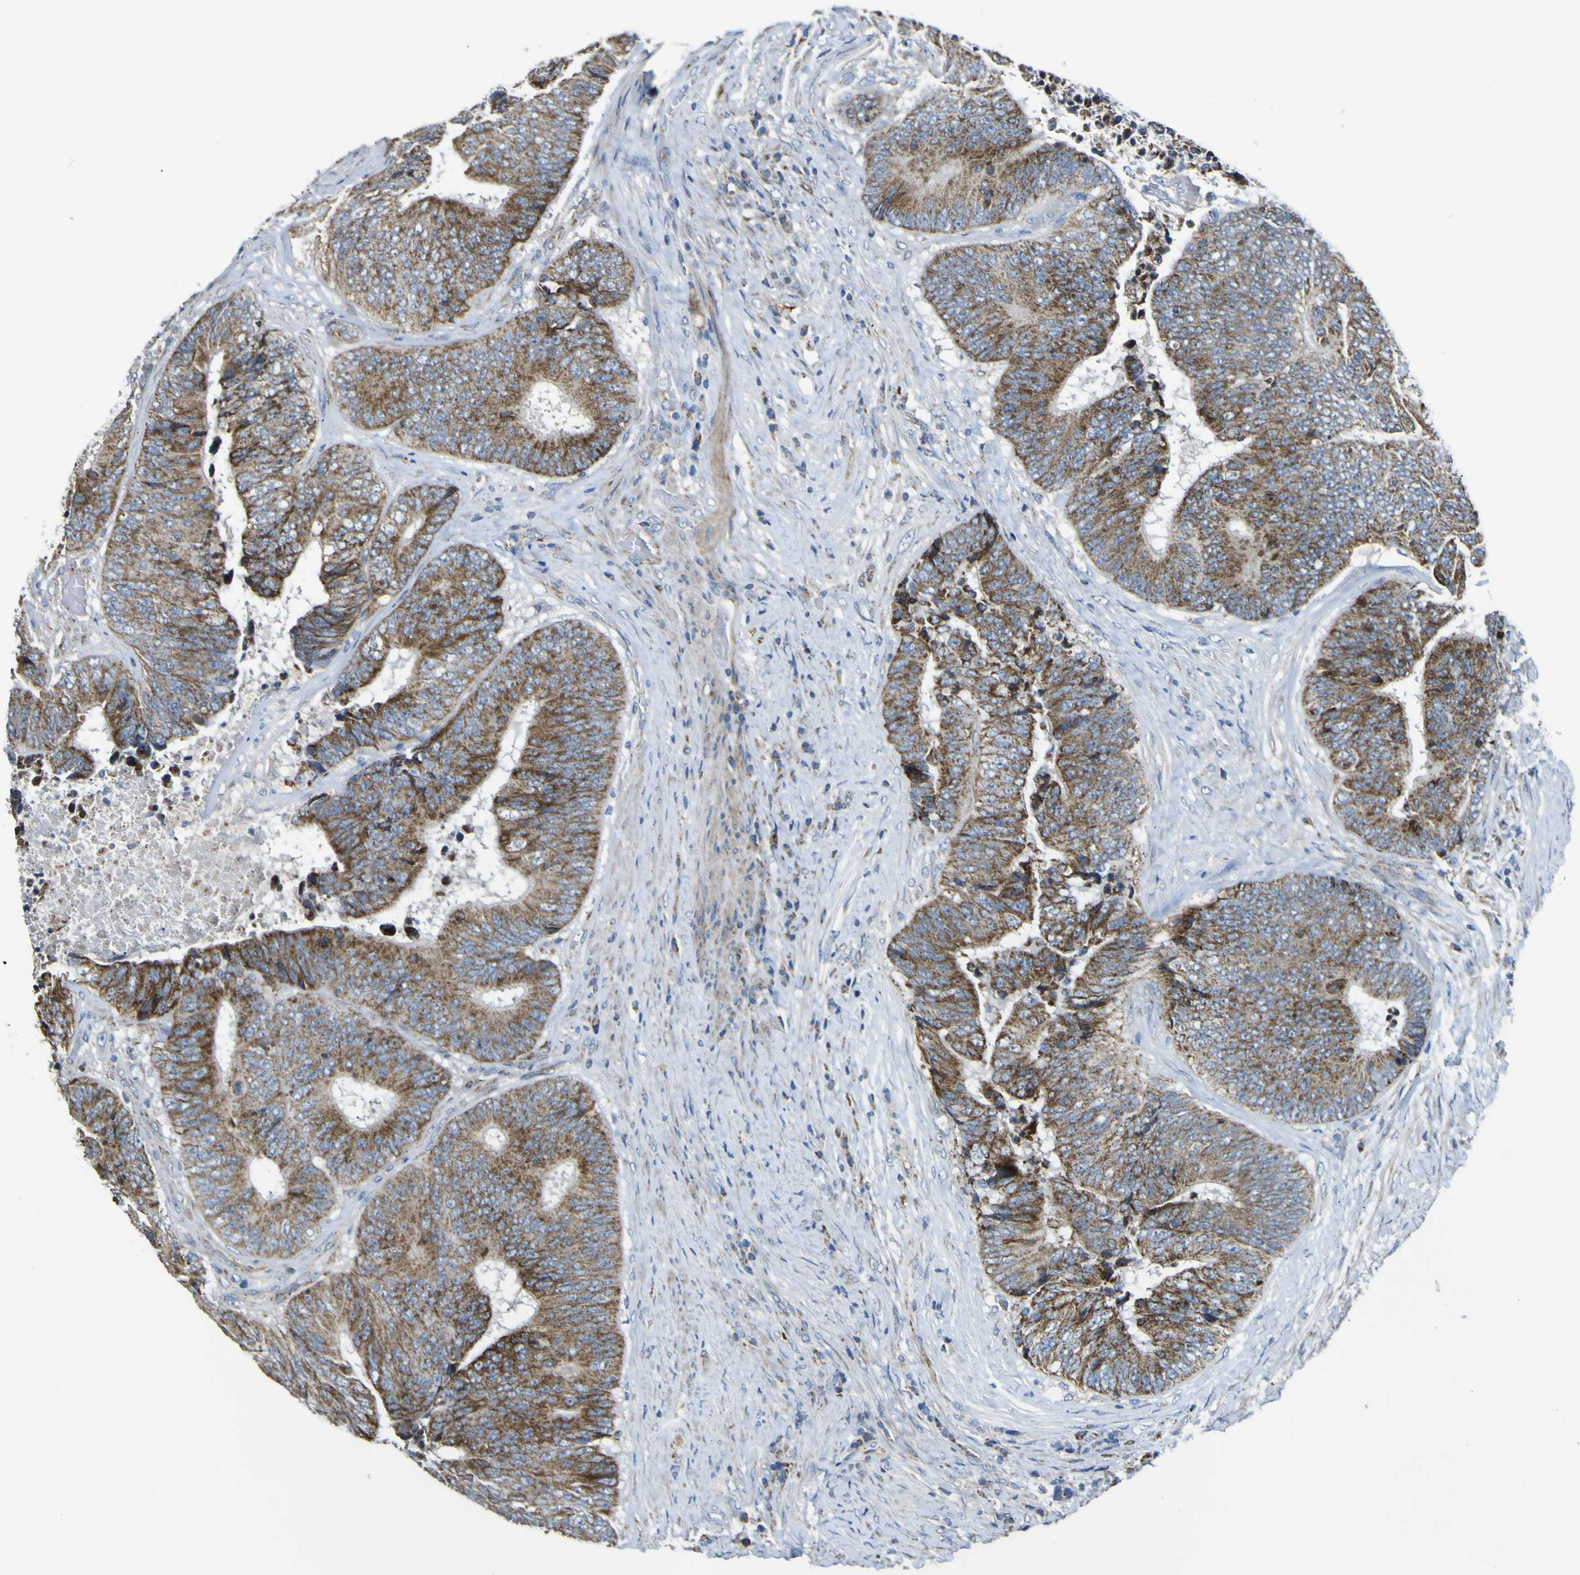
{"staining": {"intensity": "moderate", "quantity": ">75%", "location": "cytoplasmic/membranous"}, "tissue": "colorectal cancer", "cell_type": "Tumor cells", "image_type": "cancer", "snomed": [{"axis": "morphology", "description": "Adenocarcinoma, NOS"}, {"axis": "topography", "description": "Rectum"}], "caption": "This photomicrograph exhibits immunohistochemistry (IHC) staining of human adenocarcinoma (colorectal), with medium moderate cytoplasmic/membranous positivity in approximately >75% of tumor cells.", "gene": "ALDH18A1", "patient": {"sex": "male", "age": 72}}